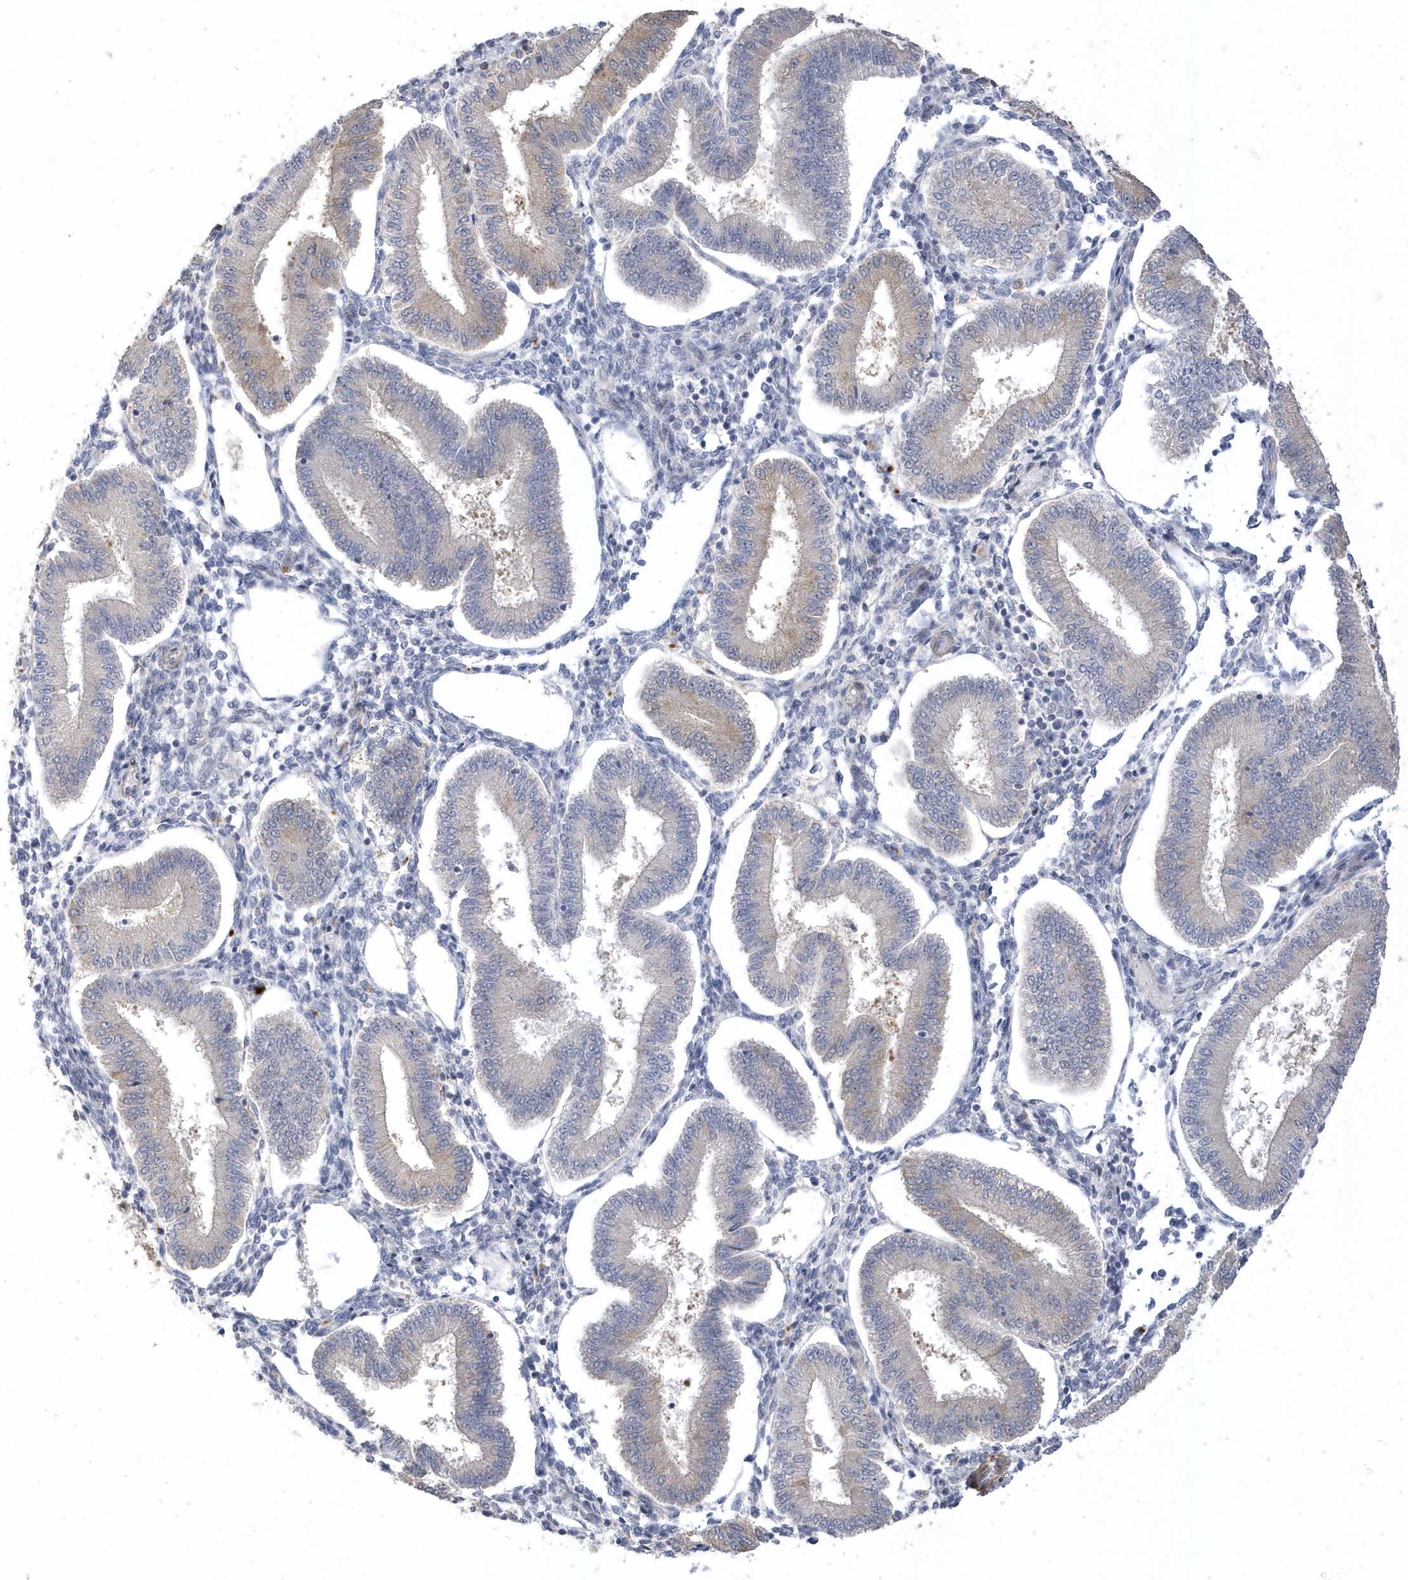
{"staining": {"intensity": "negative", "quantity": "none", "location": "none"}, "tissue": "endometrium", "cell_type": "Cells in endometrial stroma", "image_type": "normal", "snomed": [{"axis": "morphology", "description": "Normal tissue, NOS"}, {"axis": "topography", "description": "Endometrium"}], "caption": "This is an IHC histopathology image of benign human endometrium. There is no positivity in cells in endometrial stroma.", "gene": "GTPBP6", "patient": {"sex": "female", "age": 39}}